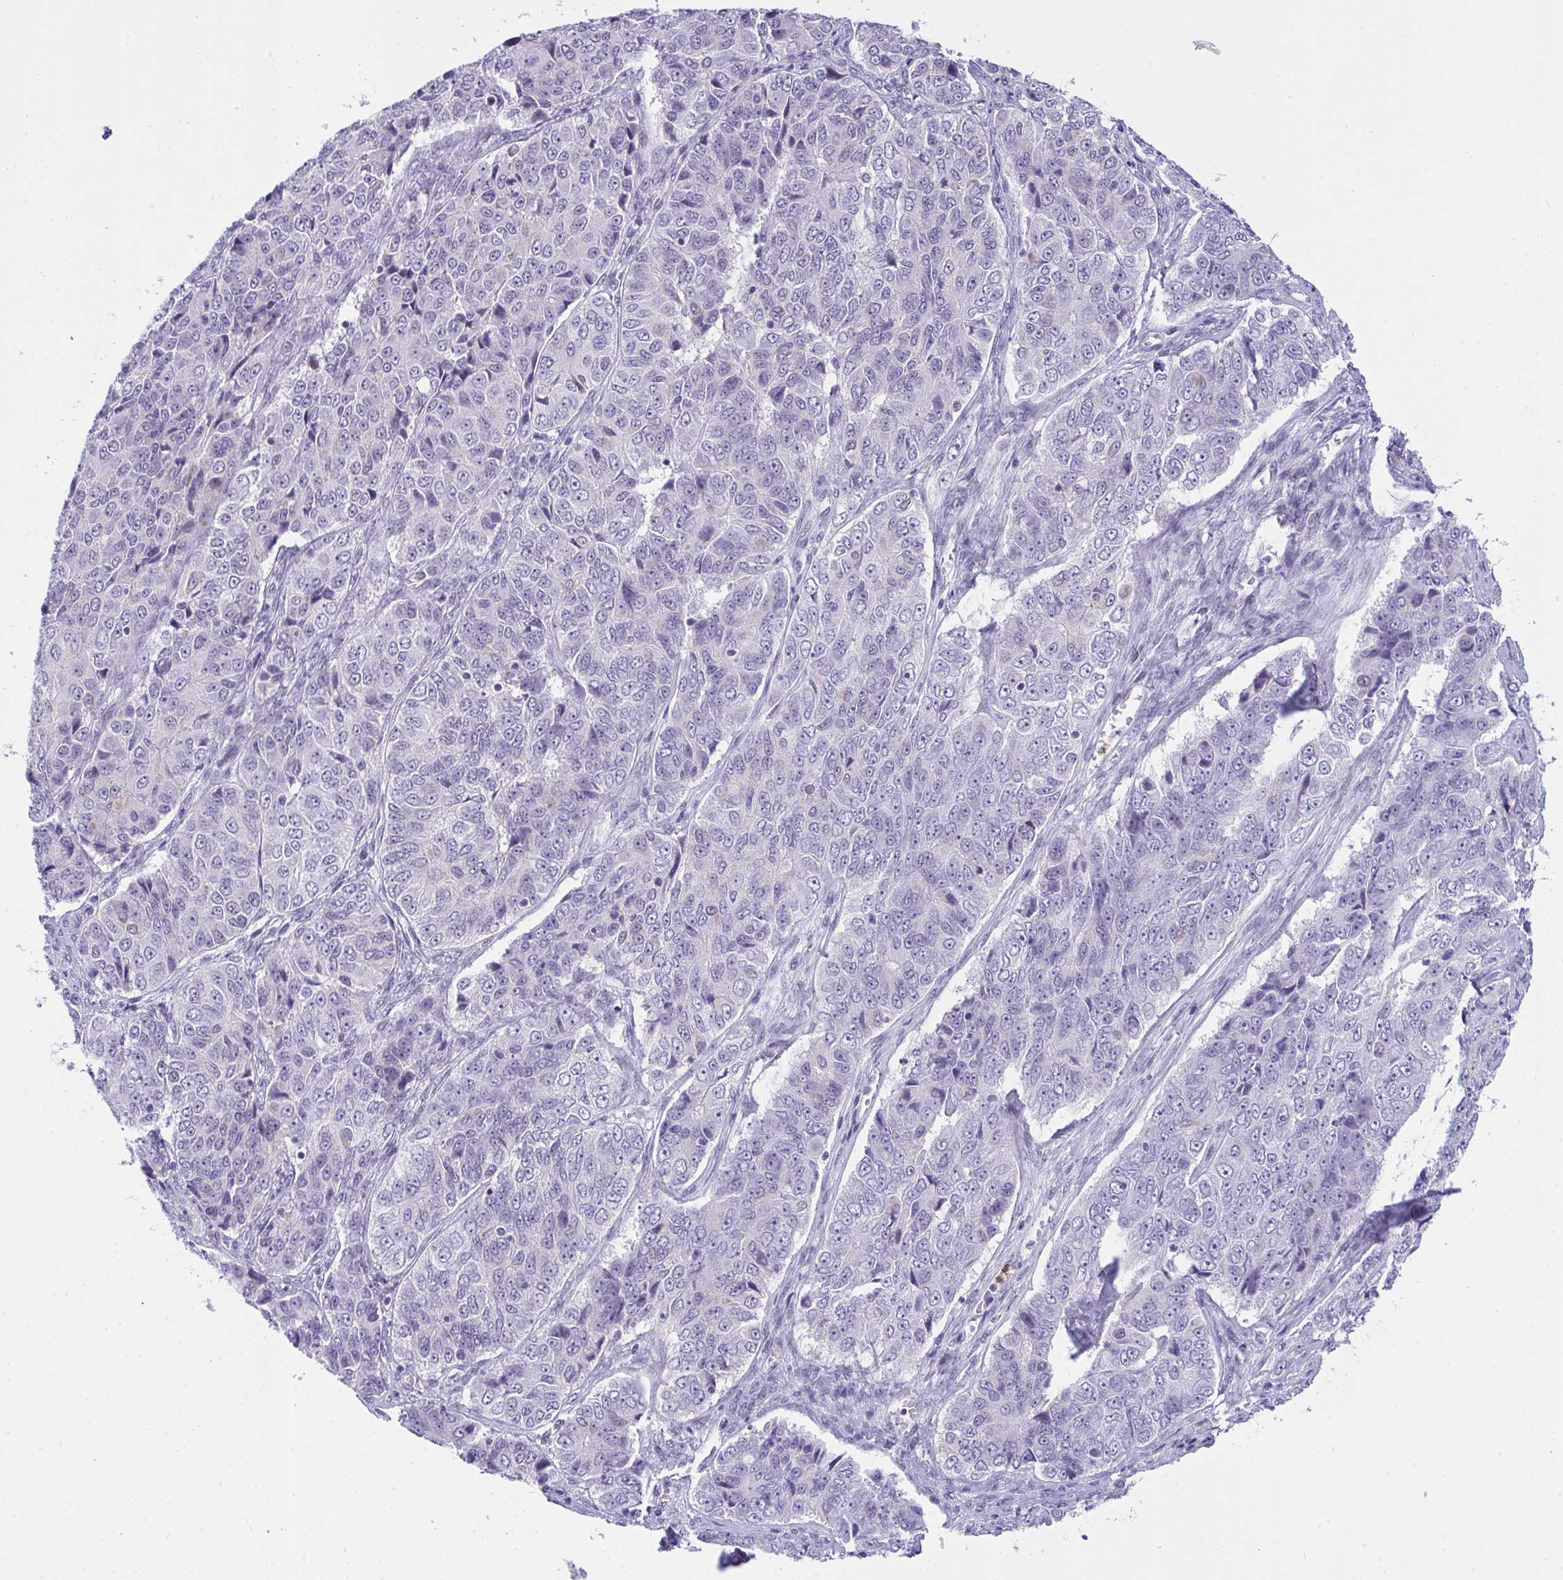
{"staining": {"intensity": "negative", "quantity": "none", "location": "none"}, "tissue": "ovarian cancer", "cell_type": "Tumor cells", "image_type": "cancer", "snomed": [{"axis": "morphology", "description": "Carcinoma, endometroid"}, {"axis": "topography", "description": "Ovary"}], "caption": "Immunohistochemistry histopathology image of neoplastic tissue: human endometroid carcinoma (ovarian) stained with DAB (3,3'-diaminobenzidine) exhibits no significant protein positivity in tumor cells.", "gene": "PLA2G12B", "patient": {"sex": "female", "age": 51}}